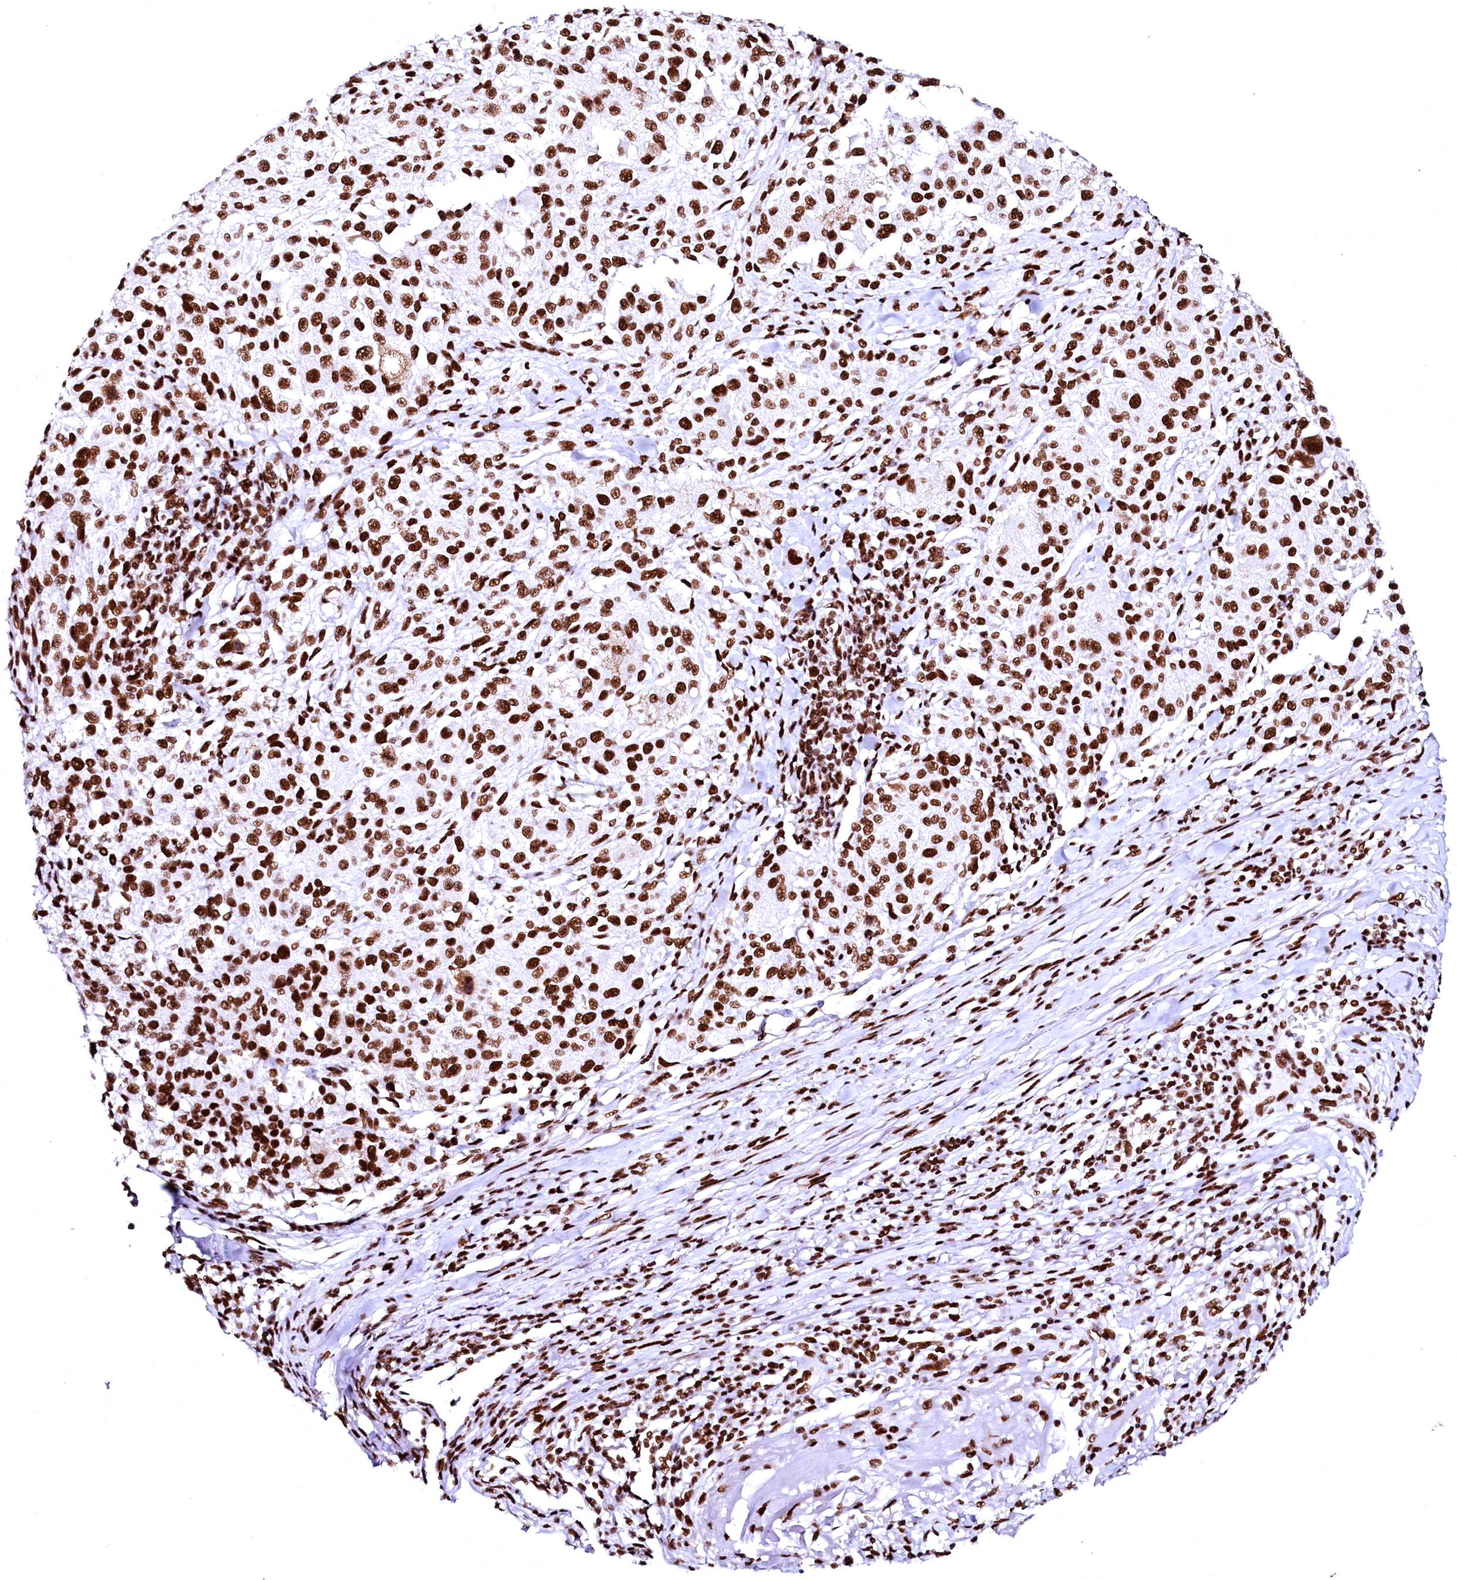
{"staining": {"intensity": "strong", "quantity": ">75%", "location": "nuclear"}, "tissue": "melanoma", "cell_type": "Tumor cells", "image_type": "cancer", "snomed": [{"axis": "morphology", "description": "Necrosis, NOS"}, {"axis": "morphology", "description": "Malignant melanoma, NOS"}, {"axis": "topography", "description": "Skin"}], "caption": "Immunohistochemistry of human melanoma demonstrates high levels of strong nuclear staining in about >75% of tumor cells.", "gene": "CPSF6", "patient": {"sex": "female", "age": 87}}